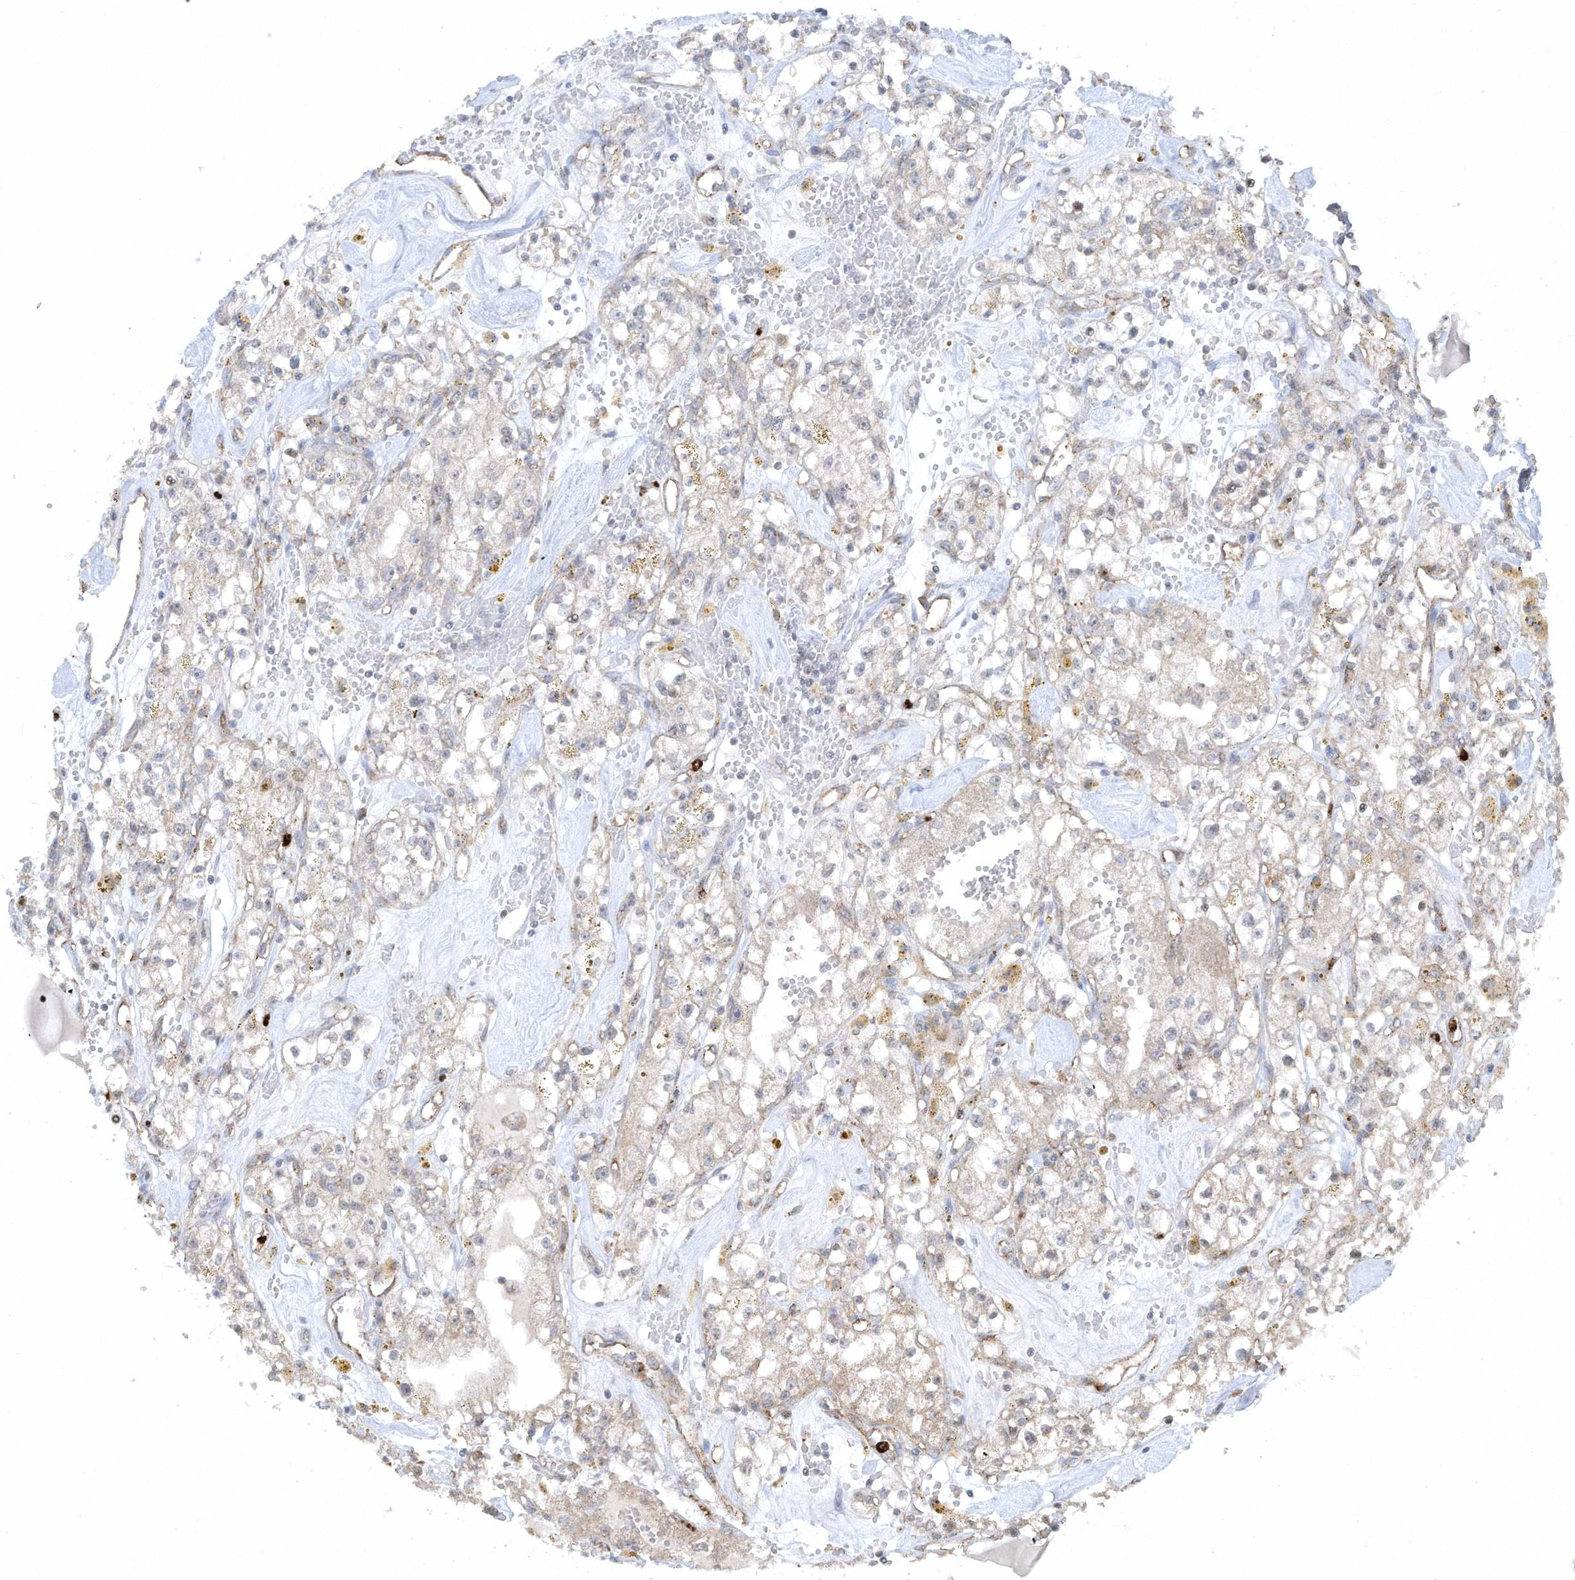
{"staining": {"intensity": "weak", "quantity": "<25%", "location": "cytoplasmic/membranous"}, "tissue": "renal cancer", "cell_type": "Tumor cells", "image_type": "cancer", "snomed": [{"axis": "morphology", "description": "Adenocarcinoma, NOS"}, {"axis": "topography", "description": "Kidney"}], "caption": "High magnification brightfield microscopy of renal cancer (adenocarcinoma) stained with DAB (brown) and counterstained with hematoxylin (blue): tumor cells show no significant staining.", "gene": "CHRNA4", "patient": {"sex": "male", "age": 56}}